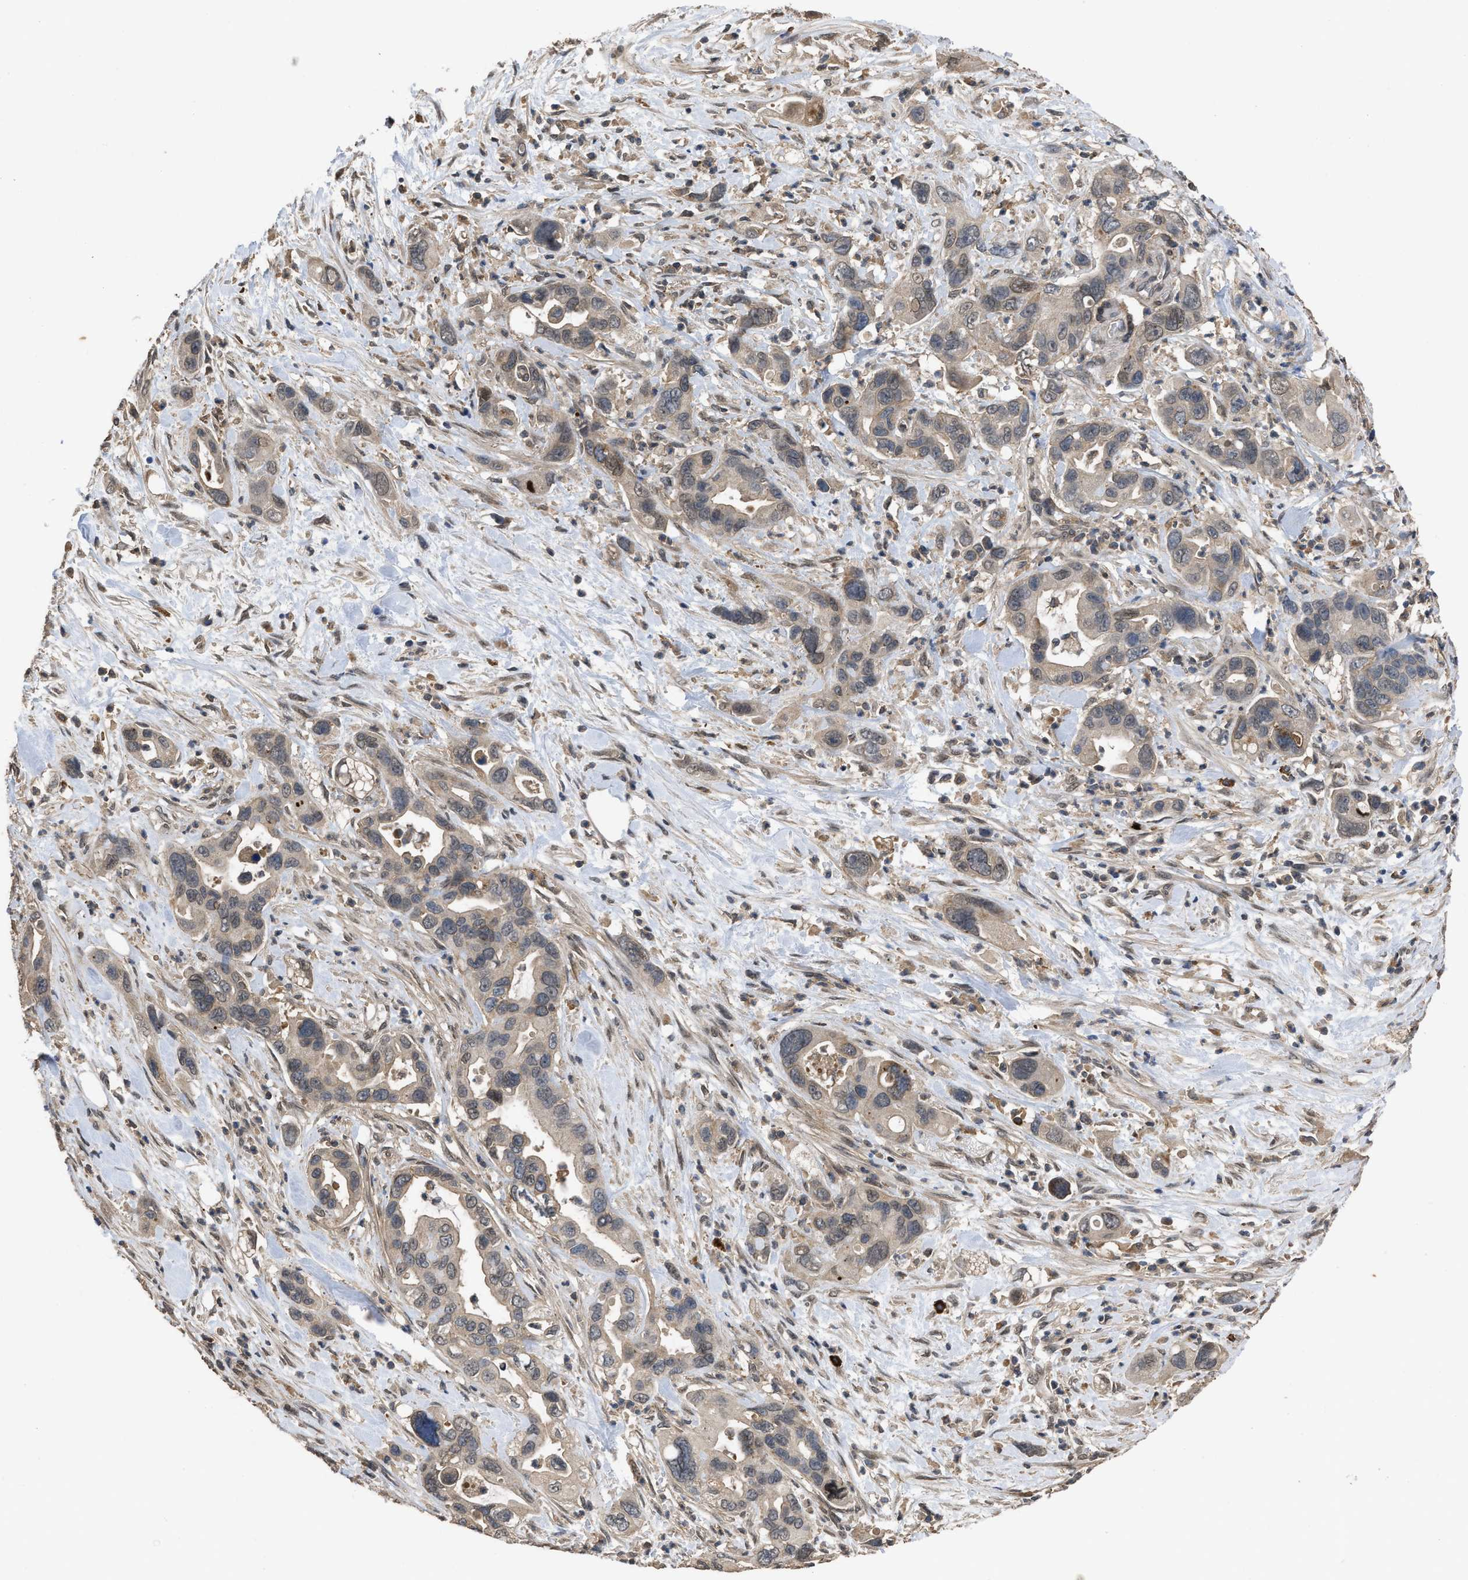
{"staining": {"intensity": "weak", "quantity": ">75%", "location": "cytoplasmic/membranous"}, "tissue": "pancreatic cancer", "cell_type": "Tumor cells", "image_type": "cancer", "snomed": [{"axis": "morphology", "description": "Adenocarcinoma, NOS"}, {"axis": "topography", "description": "Pancreas"}], "caption": "A high-resolution micrograph shows IHC staining of pancreatic cancer, which demonstrates weak cytoplasmic/membranous expression in approximately >75% of tumor cells.", "gene": "UTRN", "patient": {"sex": "female", "age": 70}}